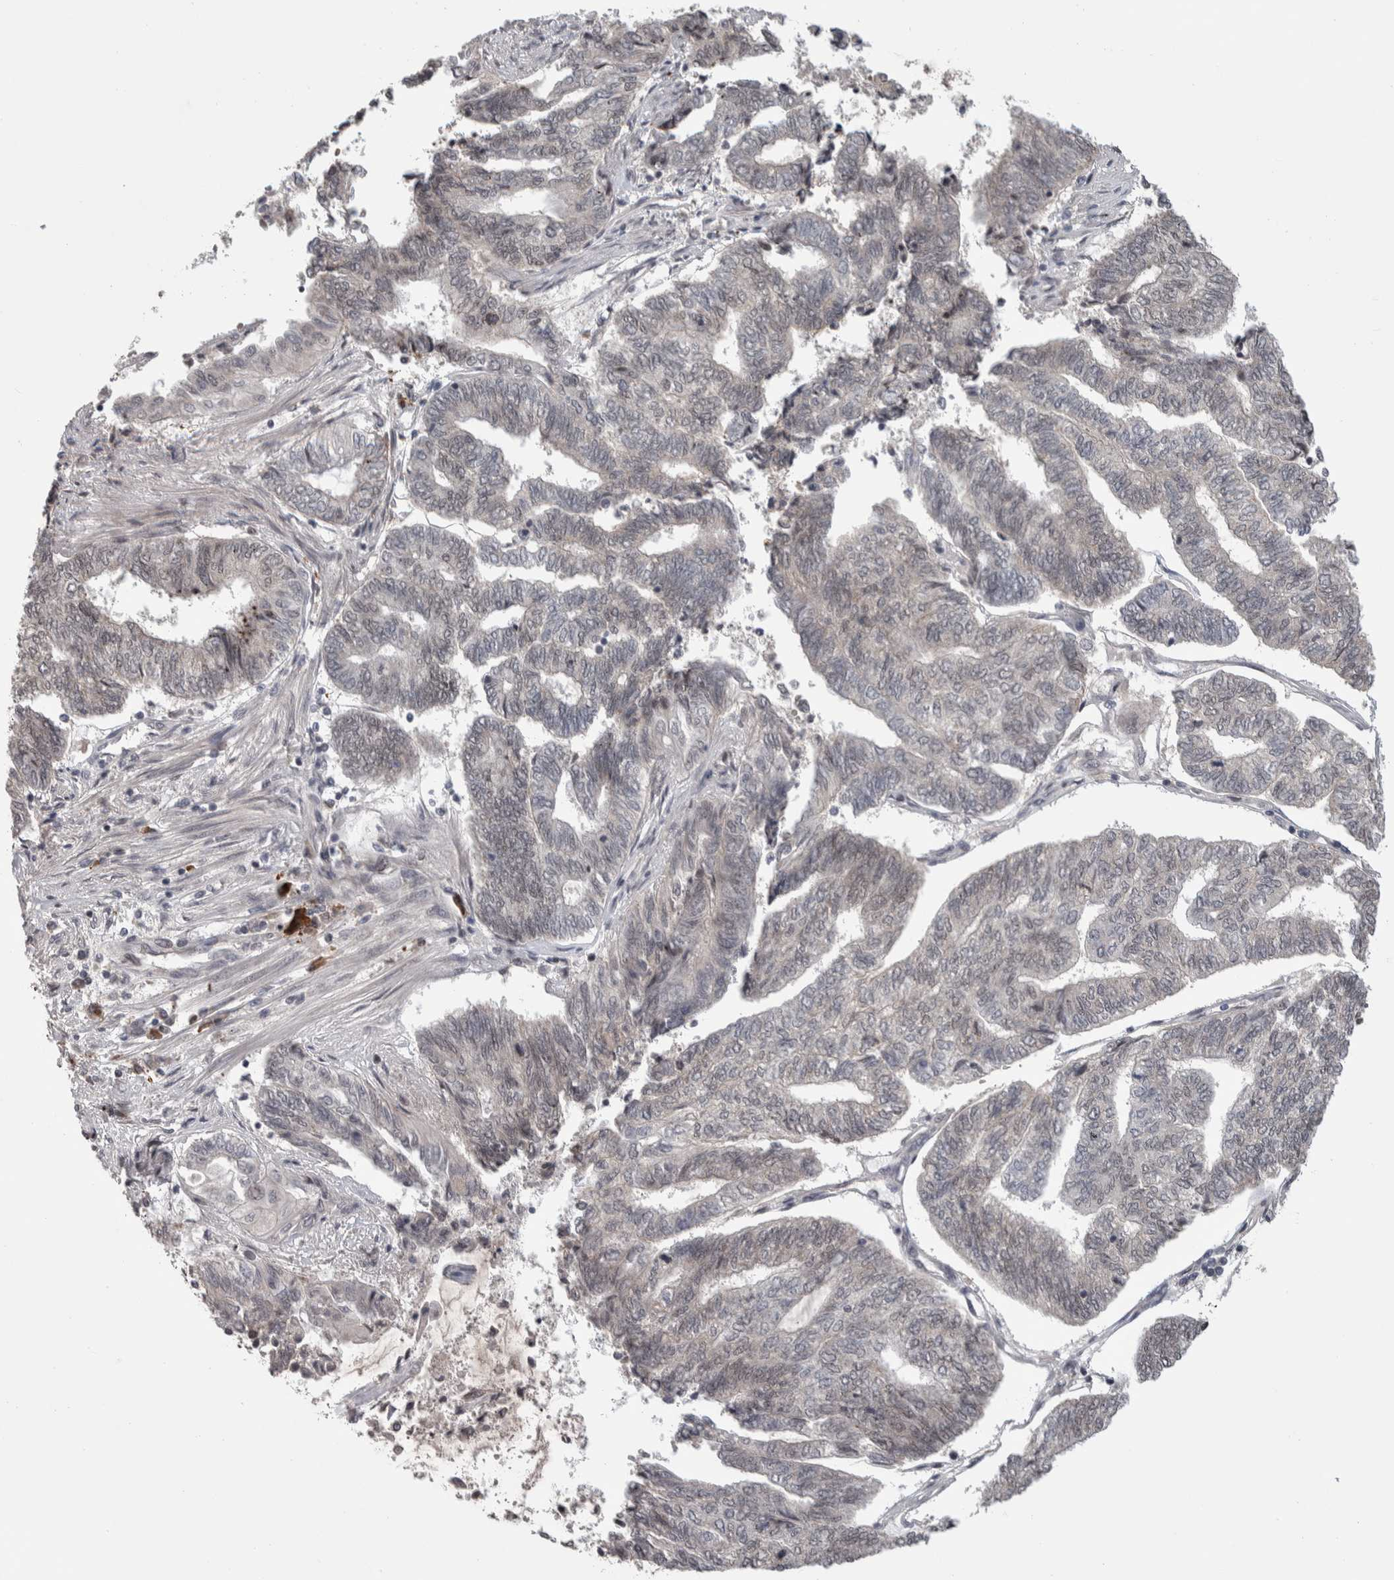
{"staining": {"intensity": "negative", "quantity": "none", "location": "none"}, "tissue": "endometrial cancer", "cell_type": "Tumor cells", "image_type": "cancer", "snomed": [{"axis": "morphology", "description": "Adenocarcinoma, NOS"}, {"axis": "topography", "description": "Uterus"}, {"axis": "topography", "description": "Endometrium"}], "caption": "IHC histopathology image of endometrial cancer (adenocarcinoma) stained for a protein (brown), which shows no positivity in tumor cells. (Stains: DAB (3,3'-diaminobenzidine) immunohistochemistry (IHC) with hematoxylin counter stain, Microscopy: brightfield microscopy at high magnification).", "gene": "ZNF592", "patient": {"sex": "female", "age": 70}}